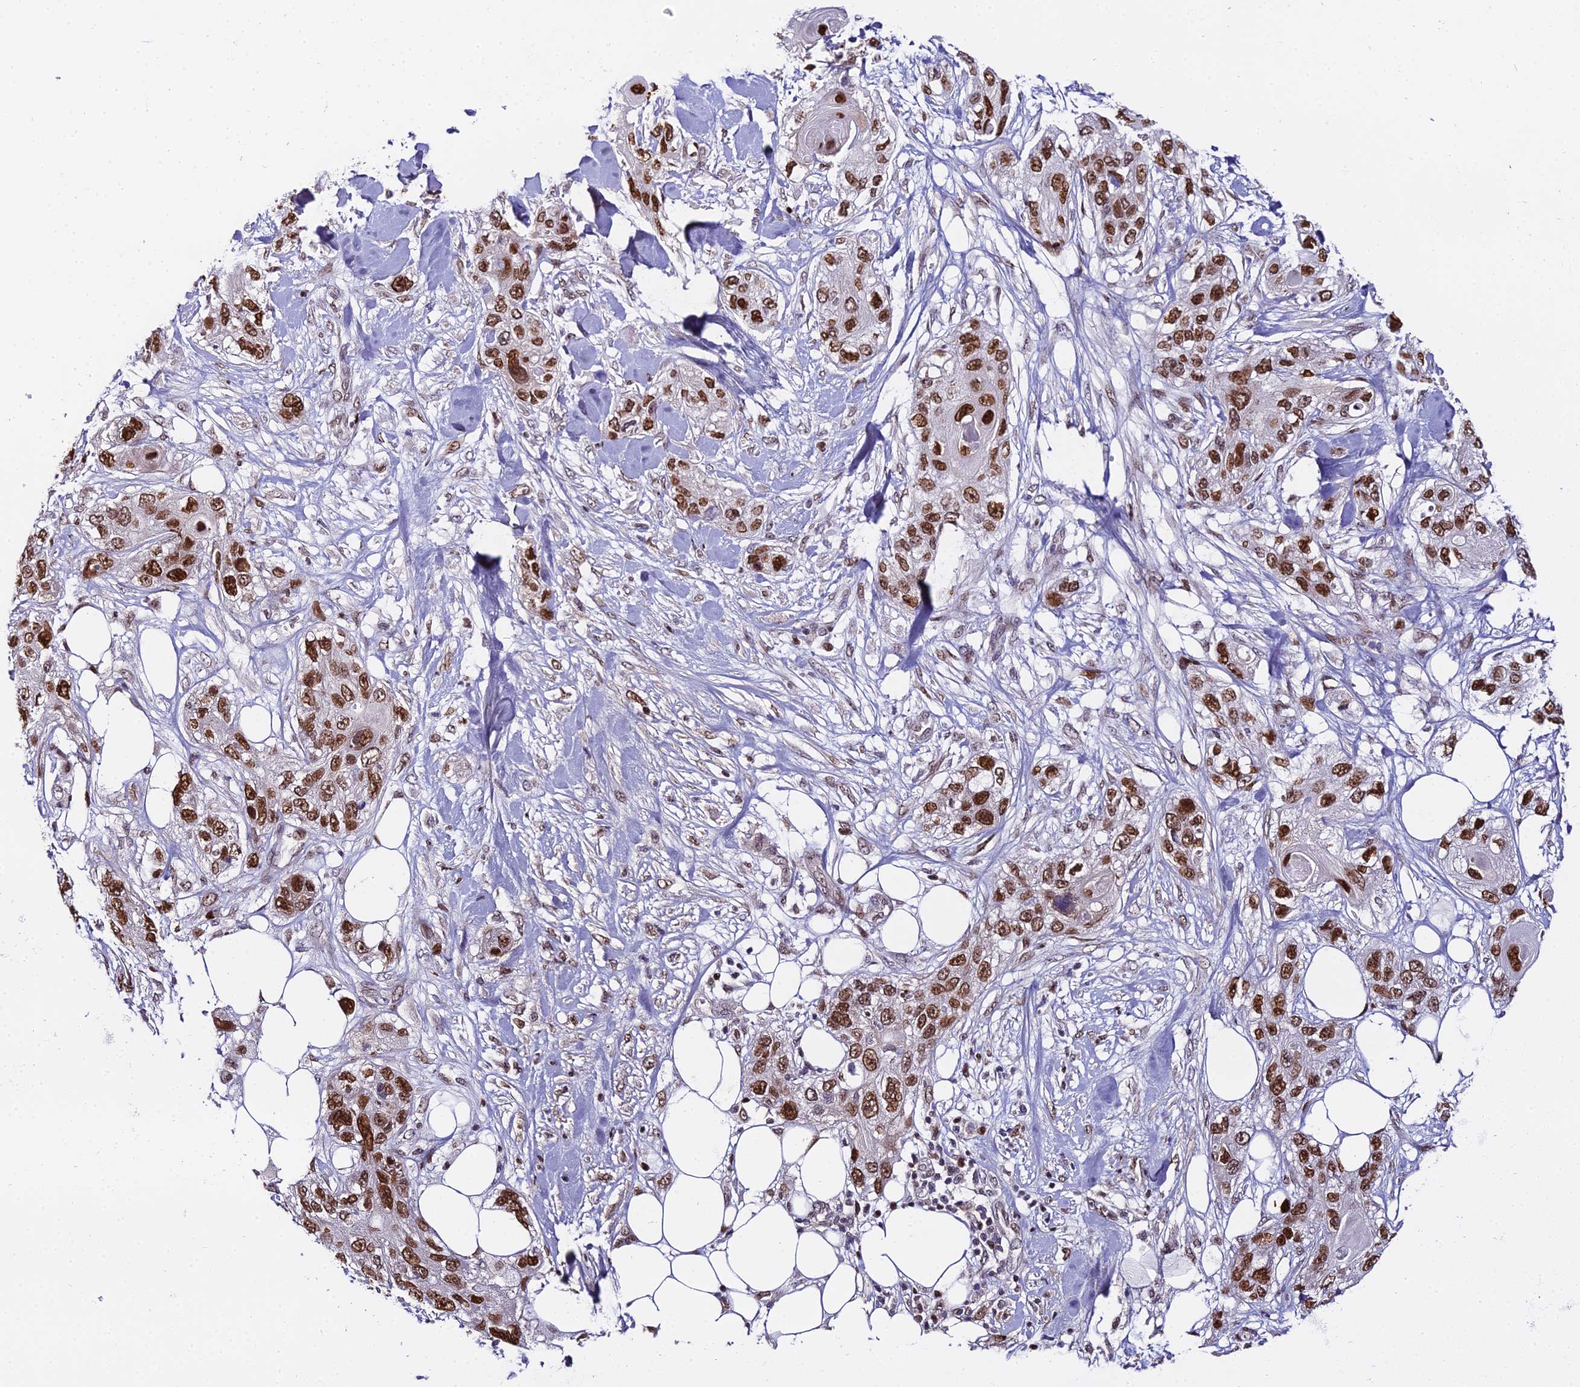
{"staining": {"intensity": "strong", "quantity": ">75%", "location": "nuclear"}, "tissue": "skin cancer", "cell_type": "Tumor cells", "image_type": "cancer", "snomed": [{"axis": "morphology", "description": "Normal tissue, NOS"}, {"axis": "morphology", "description": "Squamous cell carcinoma, NOS"}, {"axis": "topography", "description": "Skin"}], "caption": "Skin squamous cell carcinoma was stained to show a protein in brown. There is high levels of strong nuclear positivity in approximately >75% of tumor cells.", "gene": "ZNF707", "patient": {"sex": "male", "age": 72}}